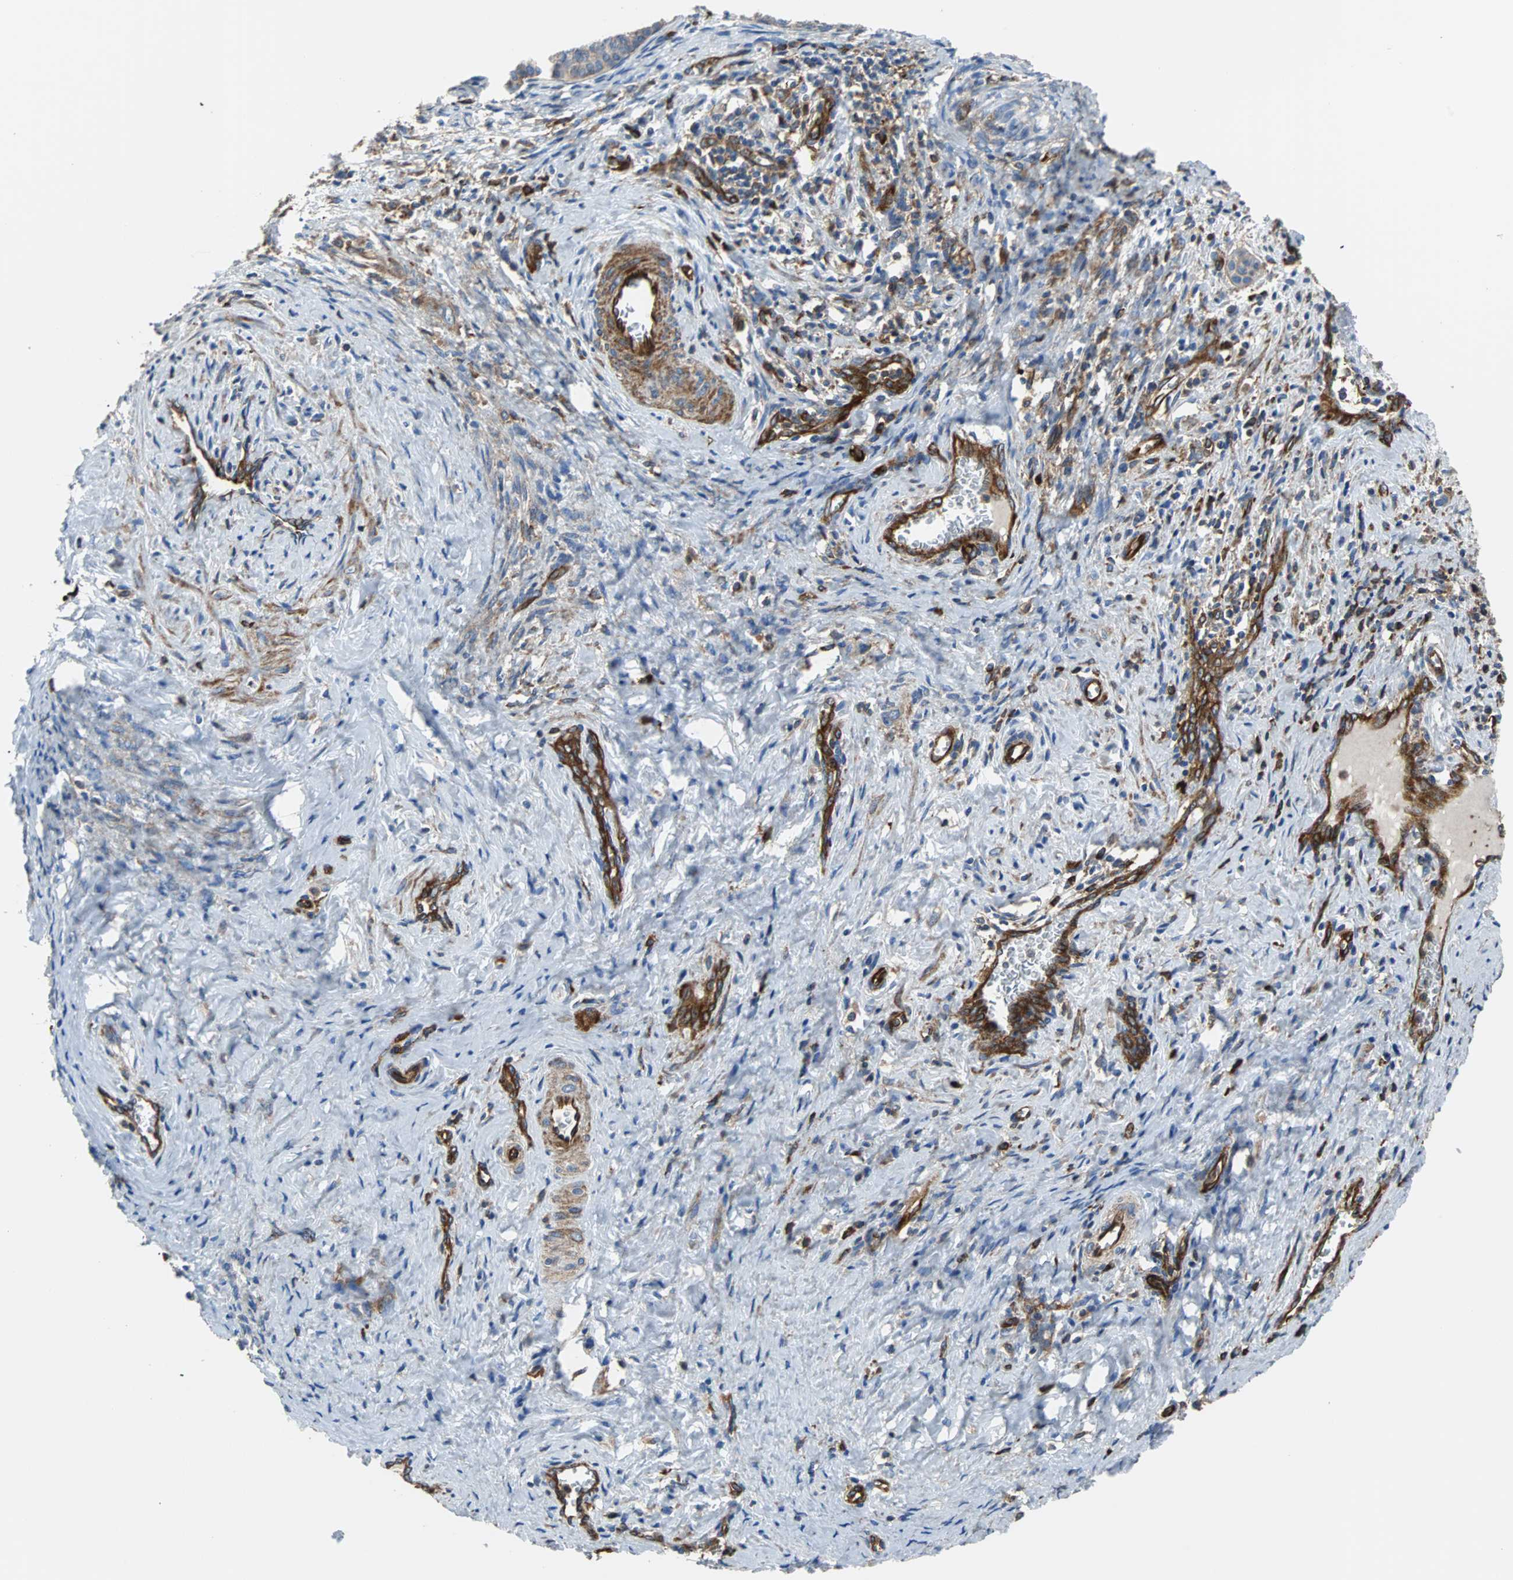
{"staining": {"intensity": "moderate", "quantity": ">75%", "location": "cytoplasmic/membranous"}, "tissue": "cervical cancer", "cell_type": "Tumor cells", "image_type": "cancer", "snomed": [{"axis": "morphology", "description": "Squamous cell carcinoma, NOS"}, {"axis": "topography", "description": "Cervix"}], "caption": "About >75% of tumor cells in human cervical squamous cell carcinoma demonstrate moderate cytoplasmic/membranous protein positivity as visualized by brown immunohistochemical staining.", "gene": "PLCG2", "patient": {"sex": "female", "age": 33}}